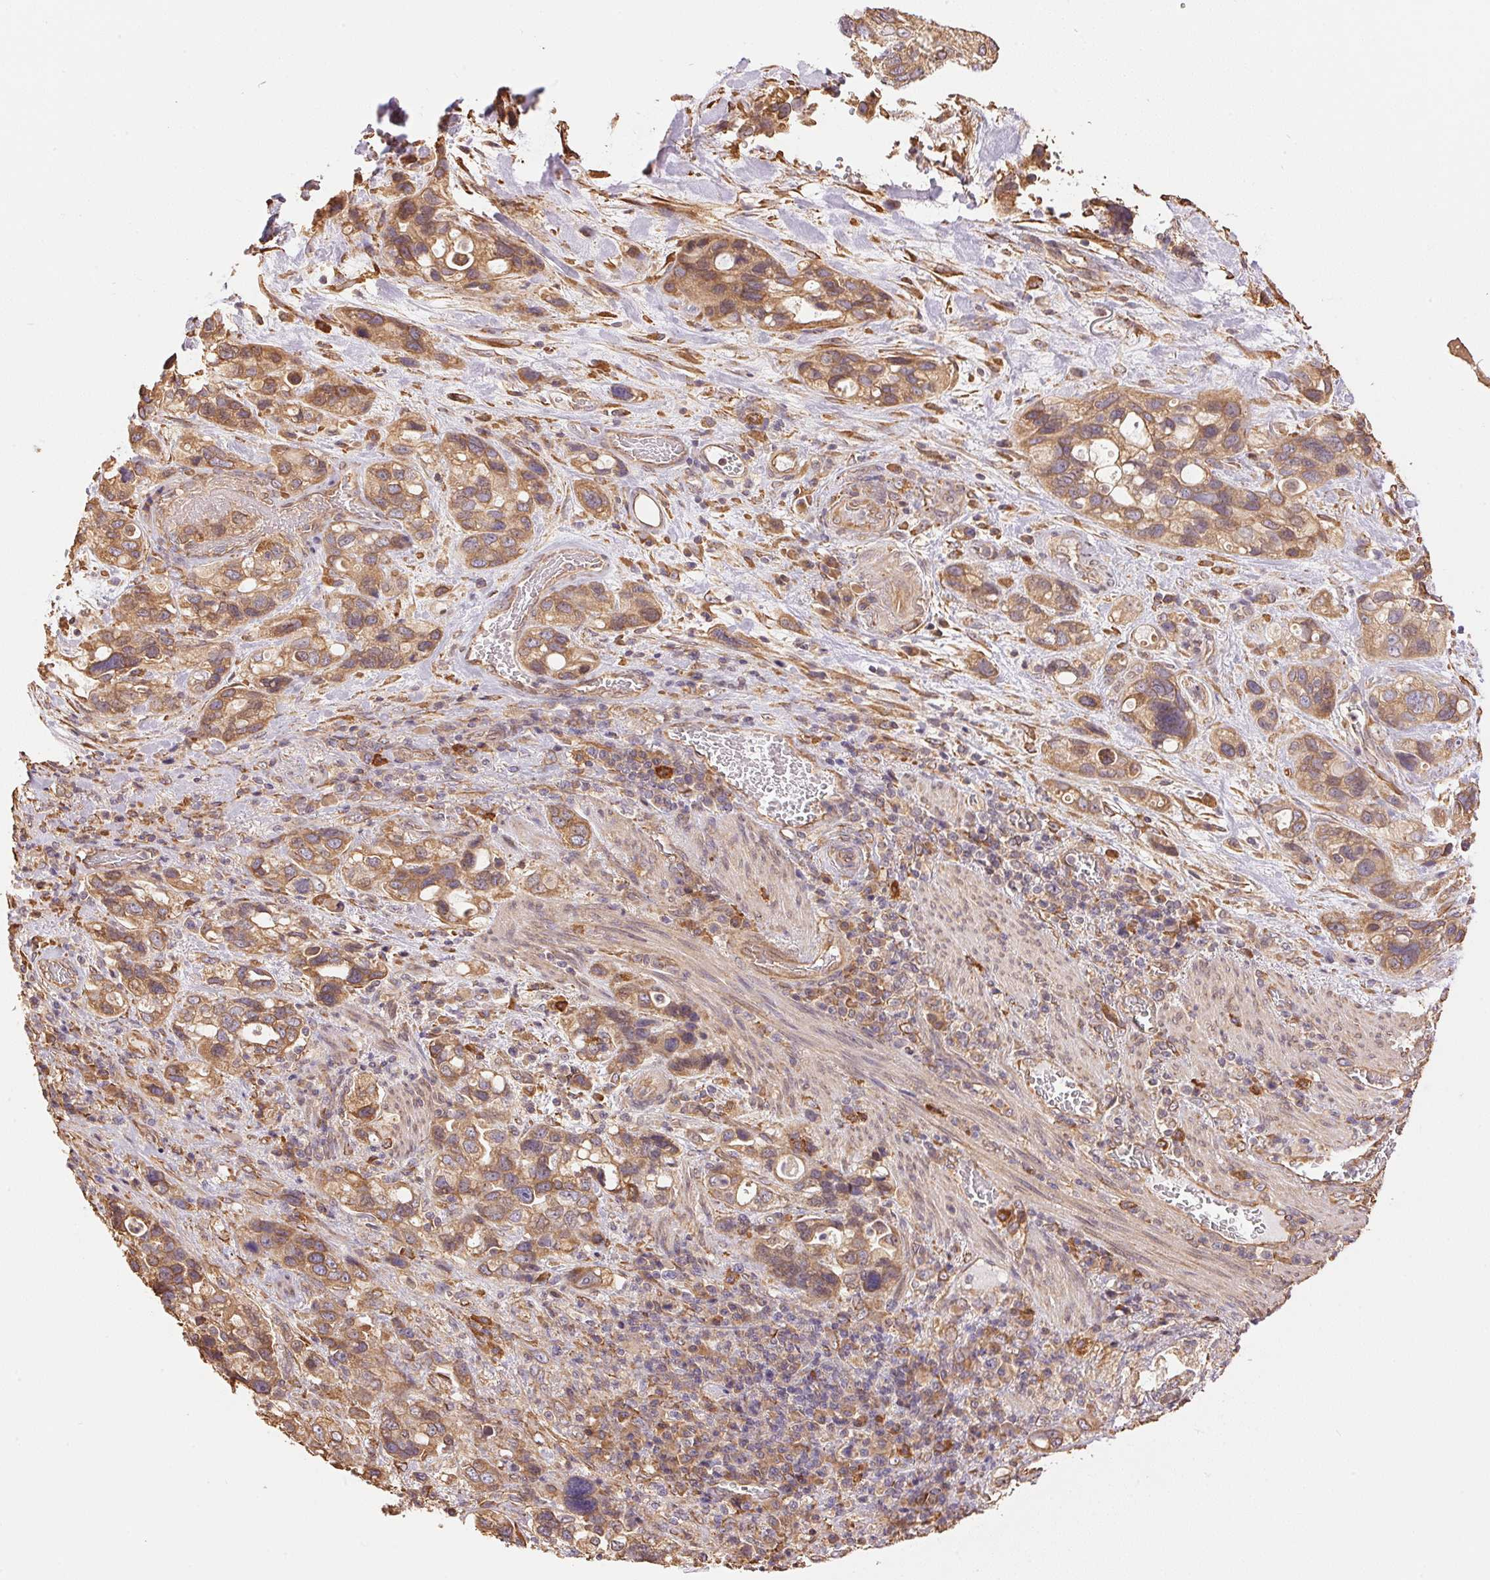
{"staining": {"intensity": "moderate", "quantity": ">75%", "location": "cytoplasmic/membranous"}, "tissue": "stomach cancer", "cell_type": "Tumor cells", "image_type": "cancer", "snomed": [{"axis": "morphology", "description": "Adenocarcinoma, NOS"}, {"axis": "topography", "description": "Stomach, upper"}], "caption": "Adenocarcinoma (stomach) tissue reveals moderate cytoplasmic/membranous staining in about >75% of tumor cells The staining was performed using DAB, with brown indicating positive protein expression. Nuclei are stained blue with hematoxylin.", "gene": "C6orf163", "patient": {"sex": "female", "age": 81}}